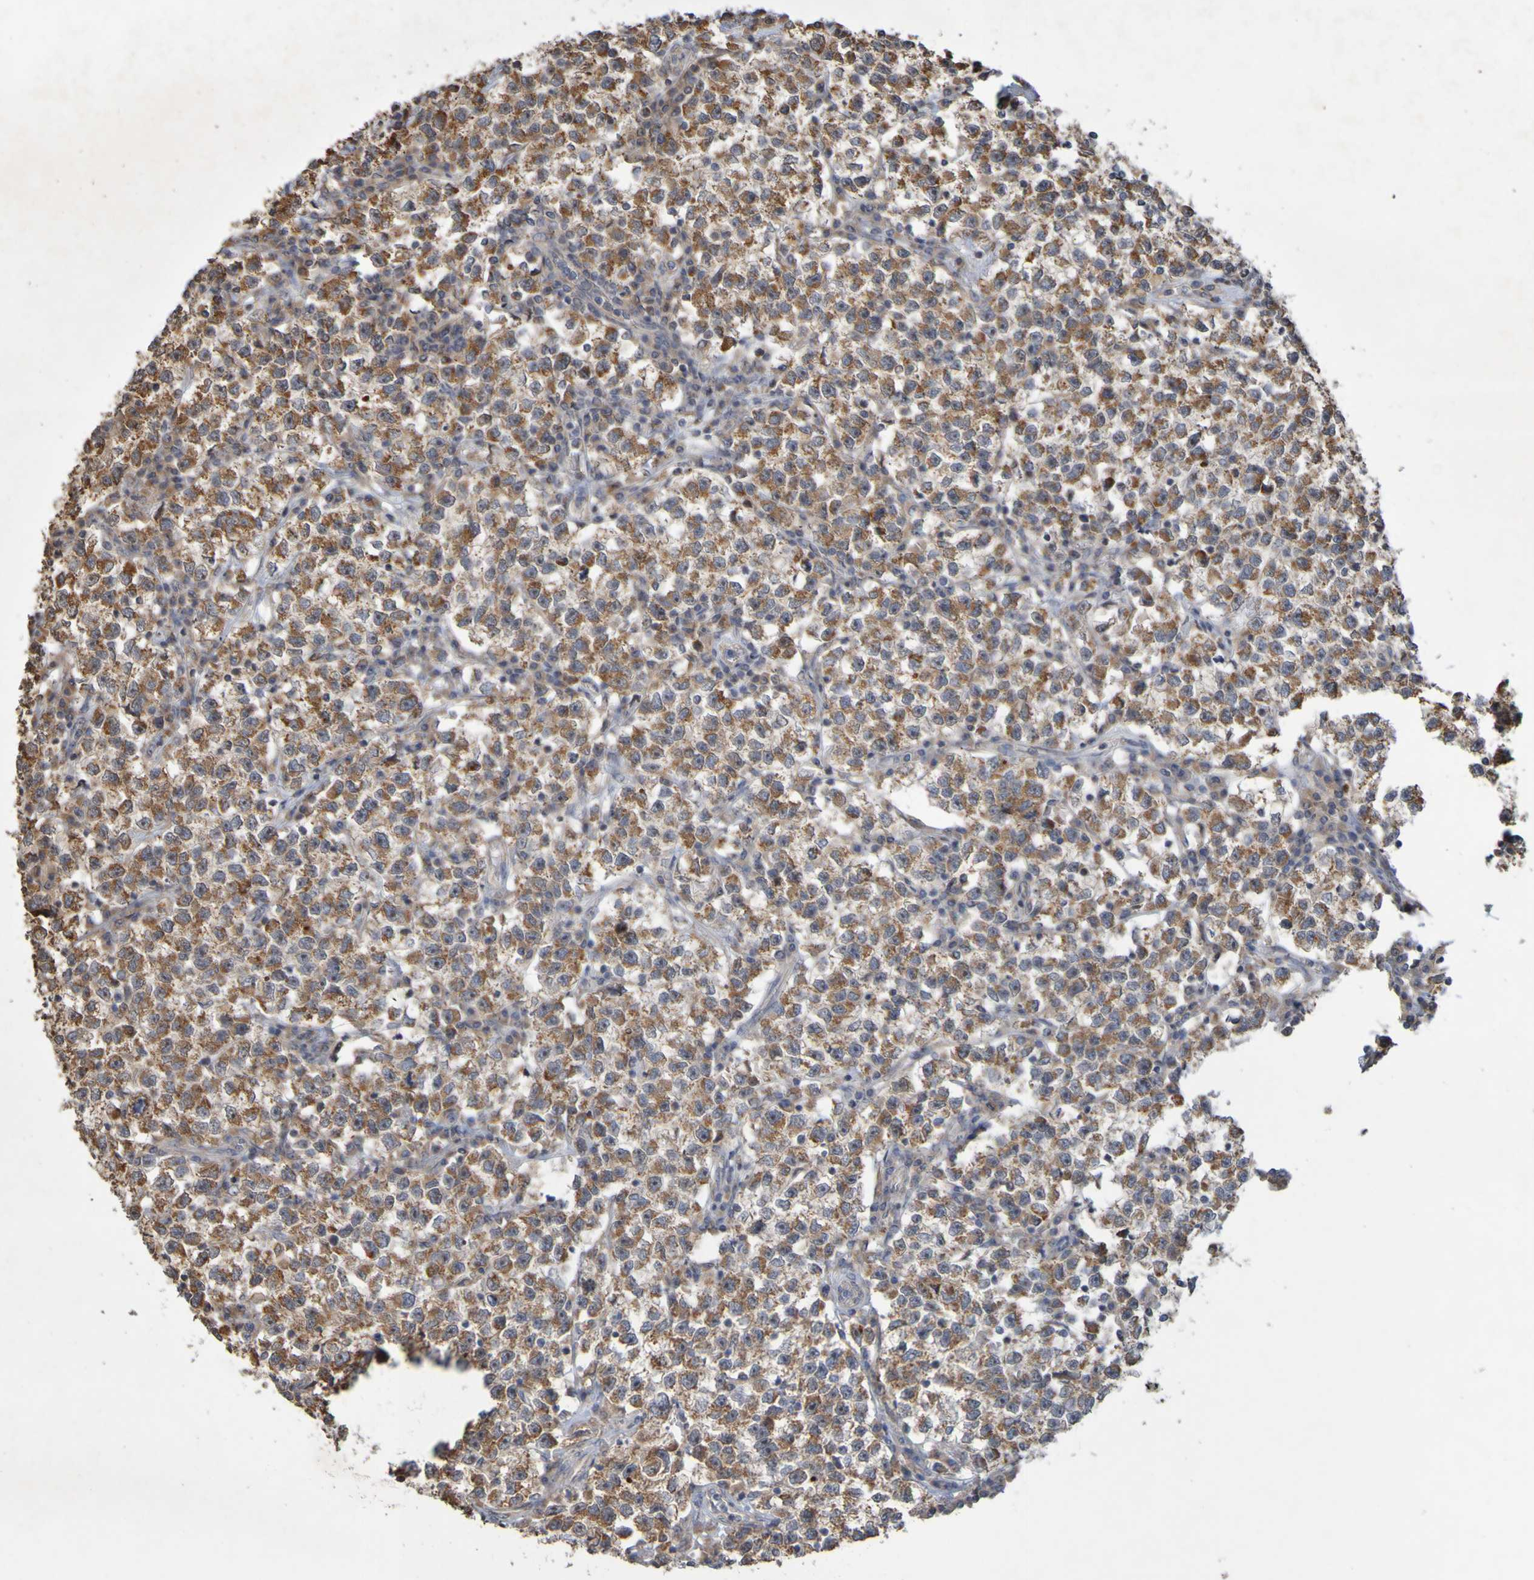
{"staining": {"intensity": "moderate", "quantity": ">75%", "location": "cytoplasmic/membranous"}, "tissue": "testis cancer", "cell_type": "Tumor cells", "image_type": "cancer", "snomed": [{"axis": "morphology", "description": "Seminoma, NOS"}, {"axis": "topography", "description": "Testis"}], "caption": "Immunohistochemistry photomicrograph of testis seminoma stained for a protein (brown), which demonstrates medium levels of moderate cytoplasmic/membranous staining in approximately >75% of tumor cells.", "gene": "TMBIM1", "patient": {"sex": "male", "age": 22}}